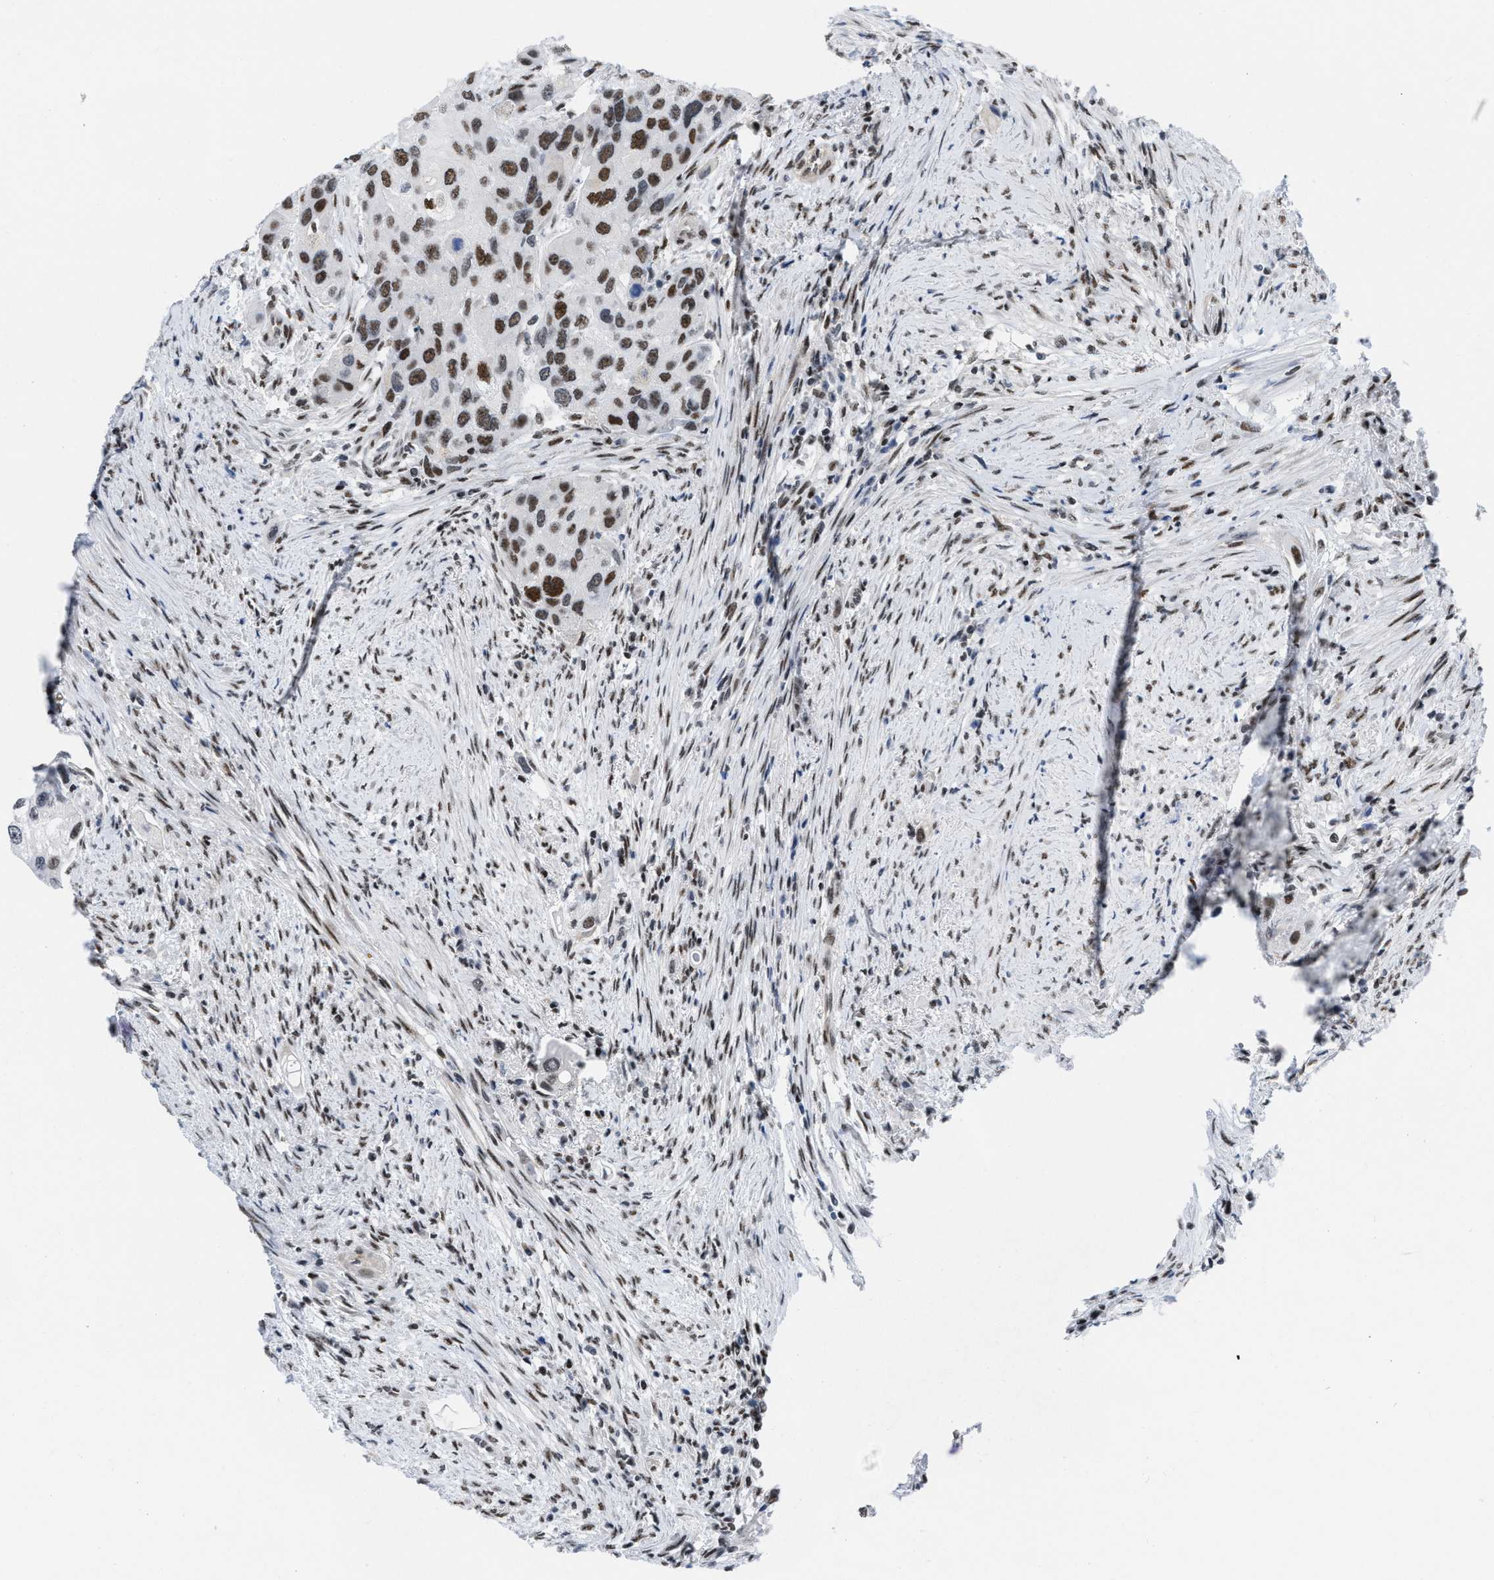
{"staining": {"intensity": "moderate", "quantity": ">75%", "location": "nuclear"}, "tissue": "urothelial cancer", "cell_type": "Tumor cells", "image_type": "cancer", "snomed": [{"axis": "morphology", "description": "Urothelial carcinoma, High grade"}, {"axis": "topography", "description": "Urinary bladder"}], "caption": "Protein staining by immunohistochemistry (IHC) exhibits moderate nuclear expression in approximately >75% of tumor cells in urothelial cancer.", "gene": "MIER1", "patient": {"sex": "female", "age": 56}}